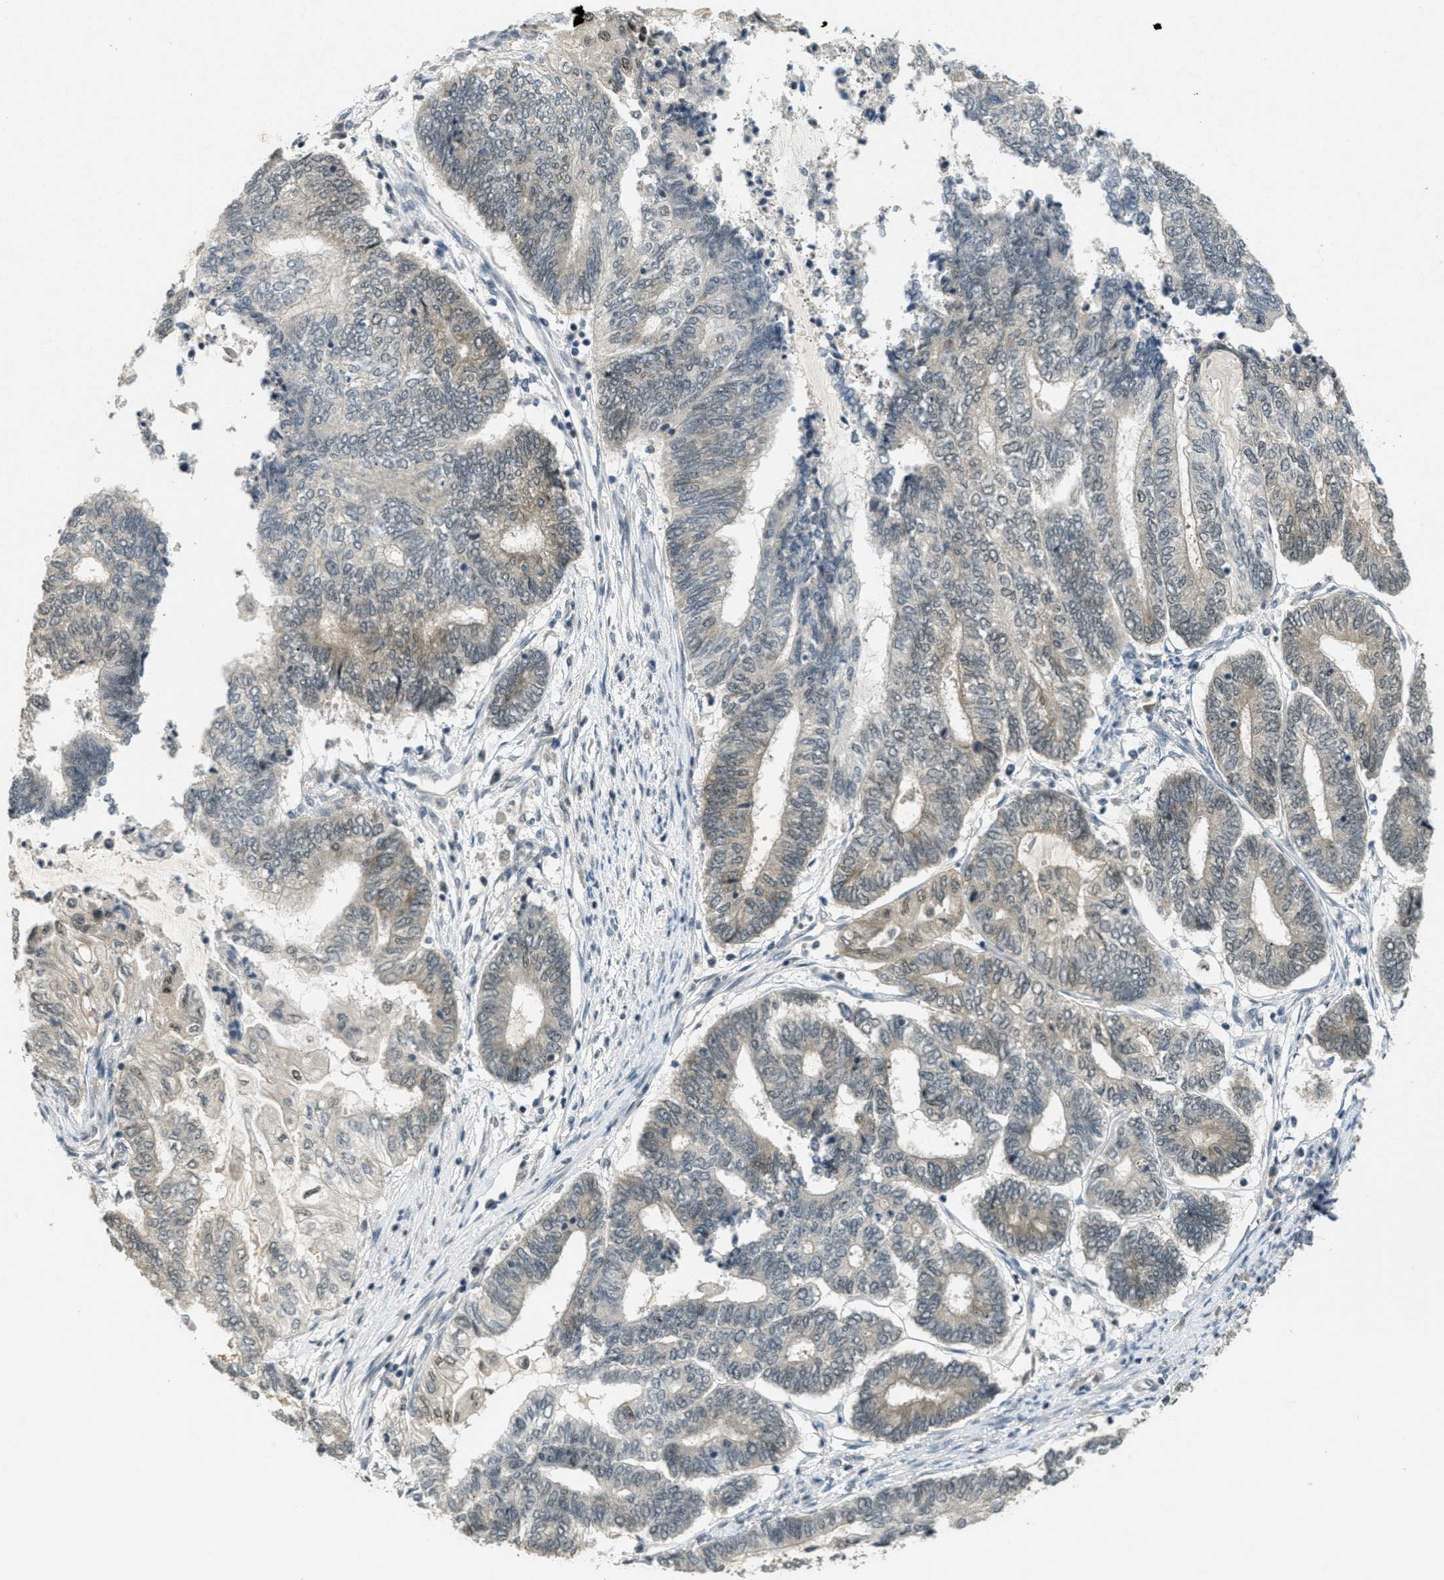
{"staining": {"intensity": "moderate", "quantity": "<25%", "location": "cytoplasmic/membranous,nuclear"}, "tissue": "endometrial cancer", "cell_type": "Tumor cells", "image_type": "cancer", "snomed": [{"axis": "morphology", "description": "Adenocarcinoma, NOS"}, {"axis": "topography", "description": "Uterus"}, {"axis": "topography", "description": "Endometrium"}], "caption": "Approximately <25% of tumor cells in endometrial cancer (adenocarcinoma) reveal moderate cytoplasmic/membranous and nuclear protein positivity as visualized by brown immunohistochemical staining.", "gene": "DNAJB1", "patient": {"sex": "female", "age": 70}}